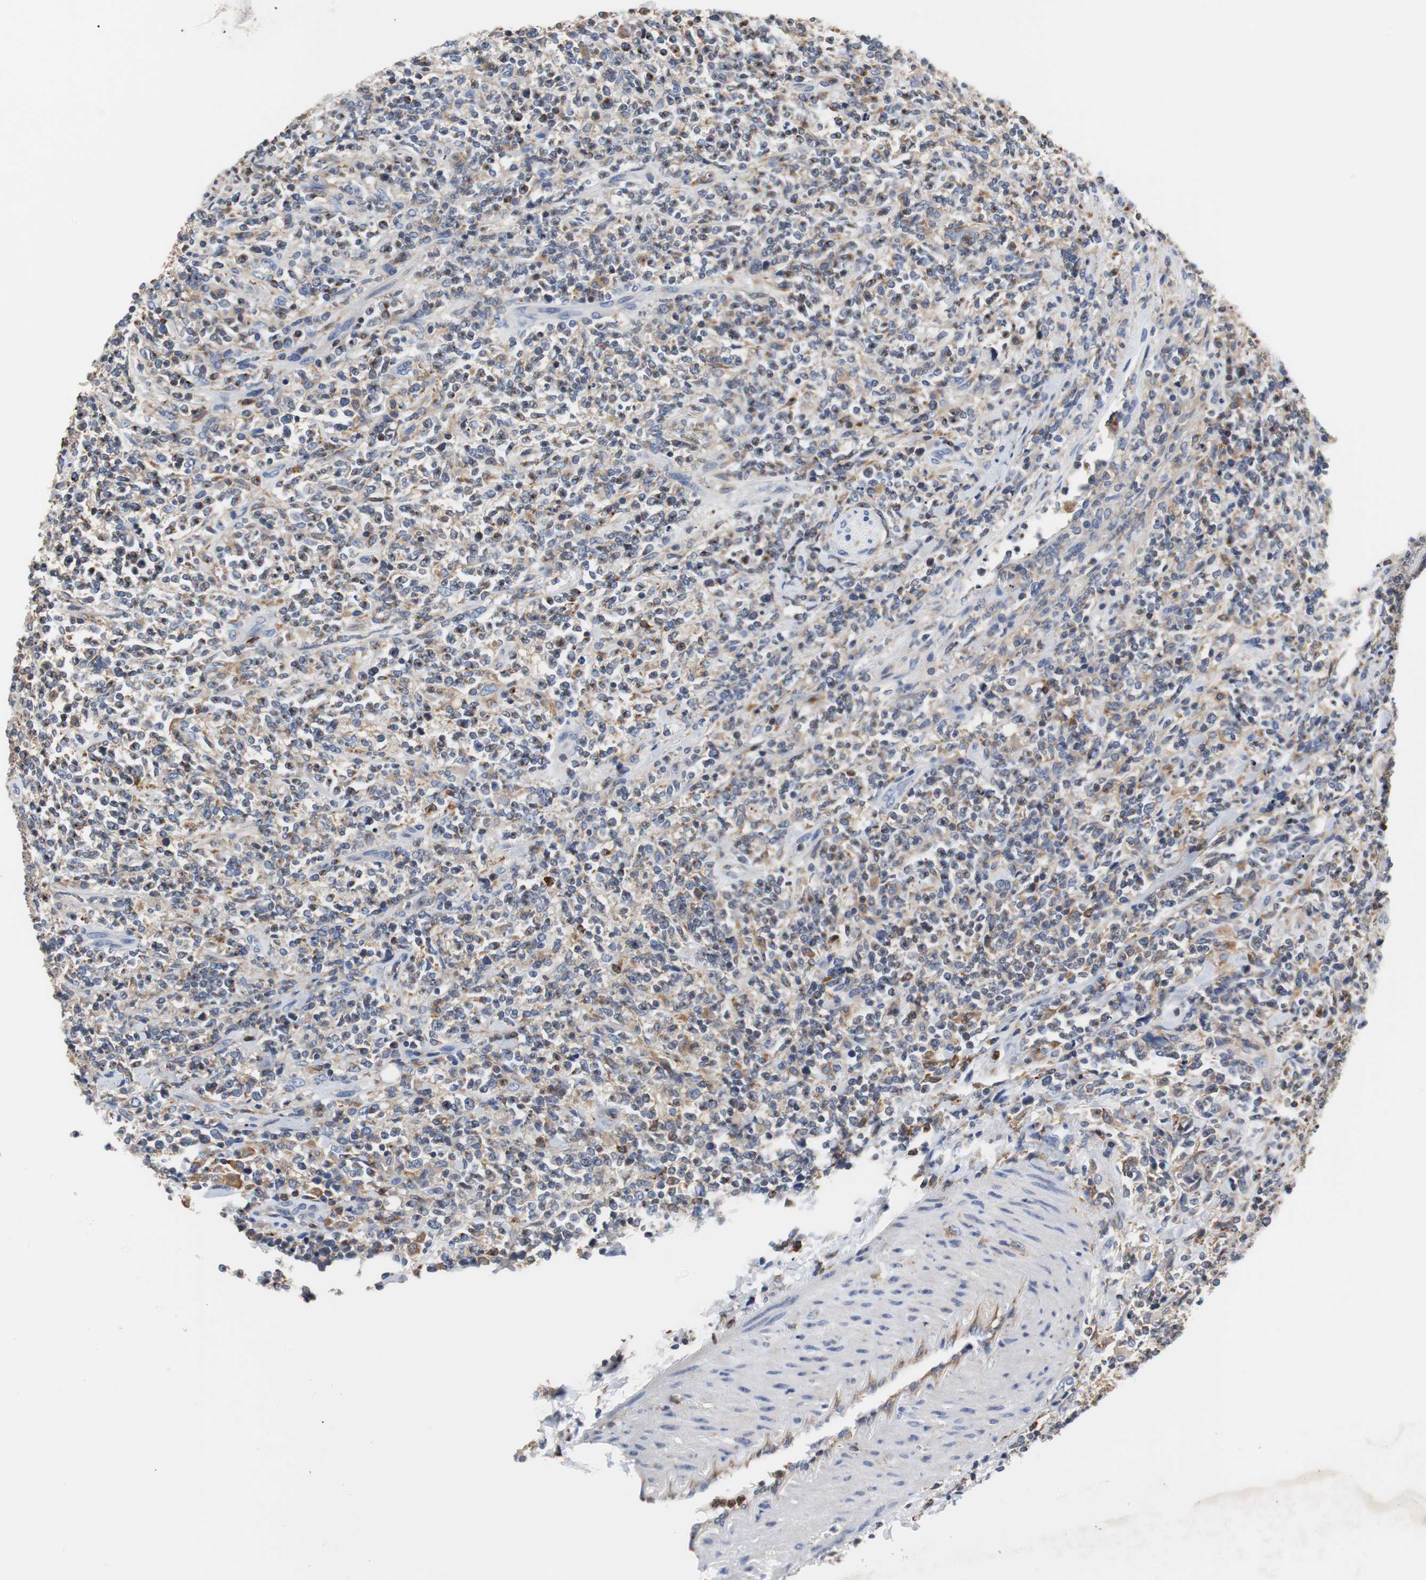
{"staining": {"intensity": "weak", "quantity": ">75%", "location": "cytoplasmic/membranous"}, "tissue": "lymphoma", "cell_type": "Tumor cells", "image_type": "cancer", "snomed": [{"axis": "morphology", "description": "Malignant lymphoma, non-Hodgkin's type, High grade"}, {"axis": "topography", "description": "Soft tissue"}], "caption": "Lymphoma stained with a brown dye demonstrates weak cytoplasmic/membranous positive staining in approximately >75% of tumor cells.", "gene": "VAMP8", "patient": {"sex": "male", "age": 18}}